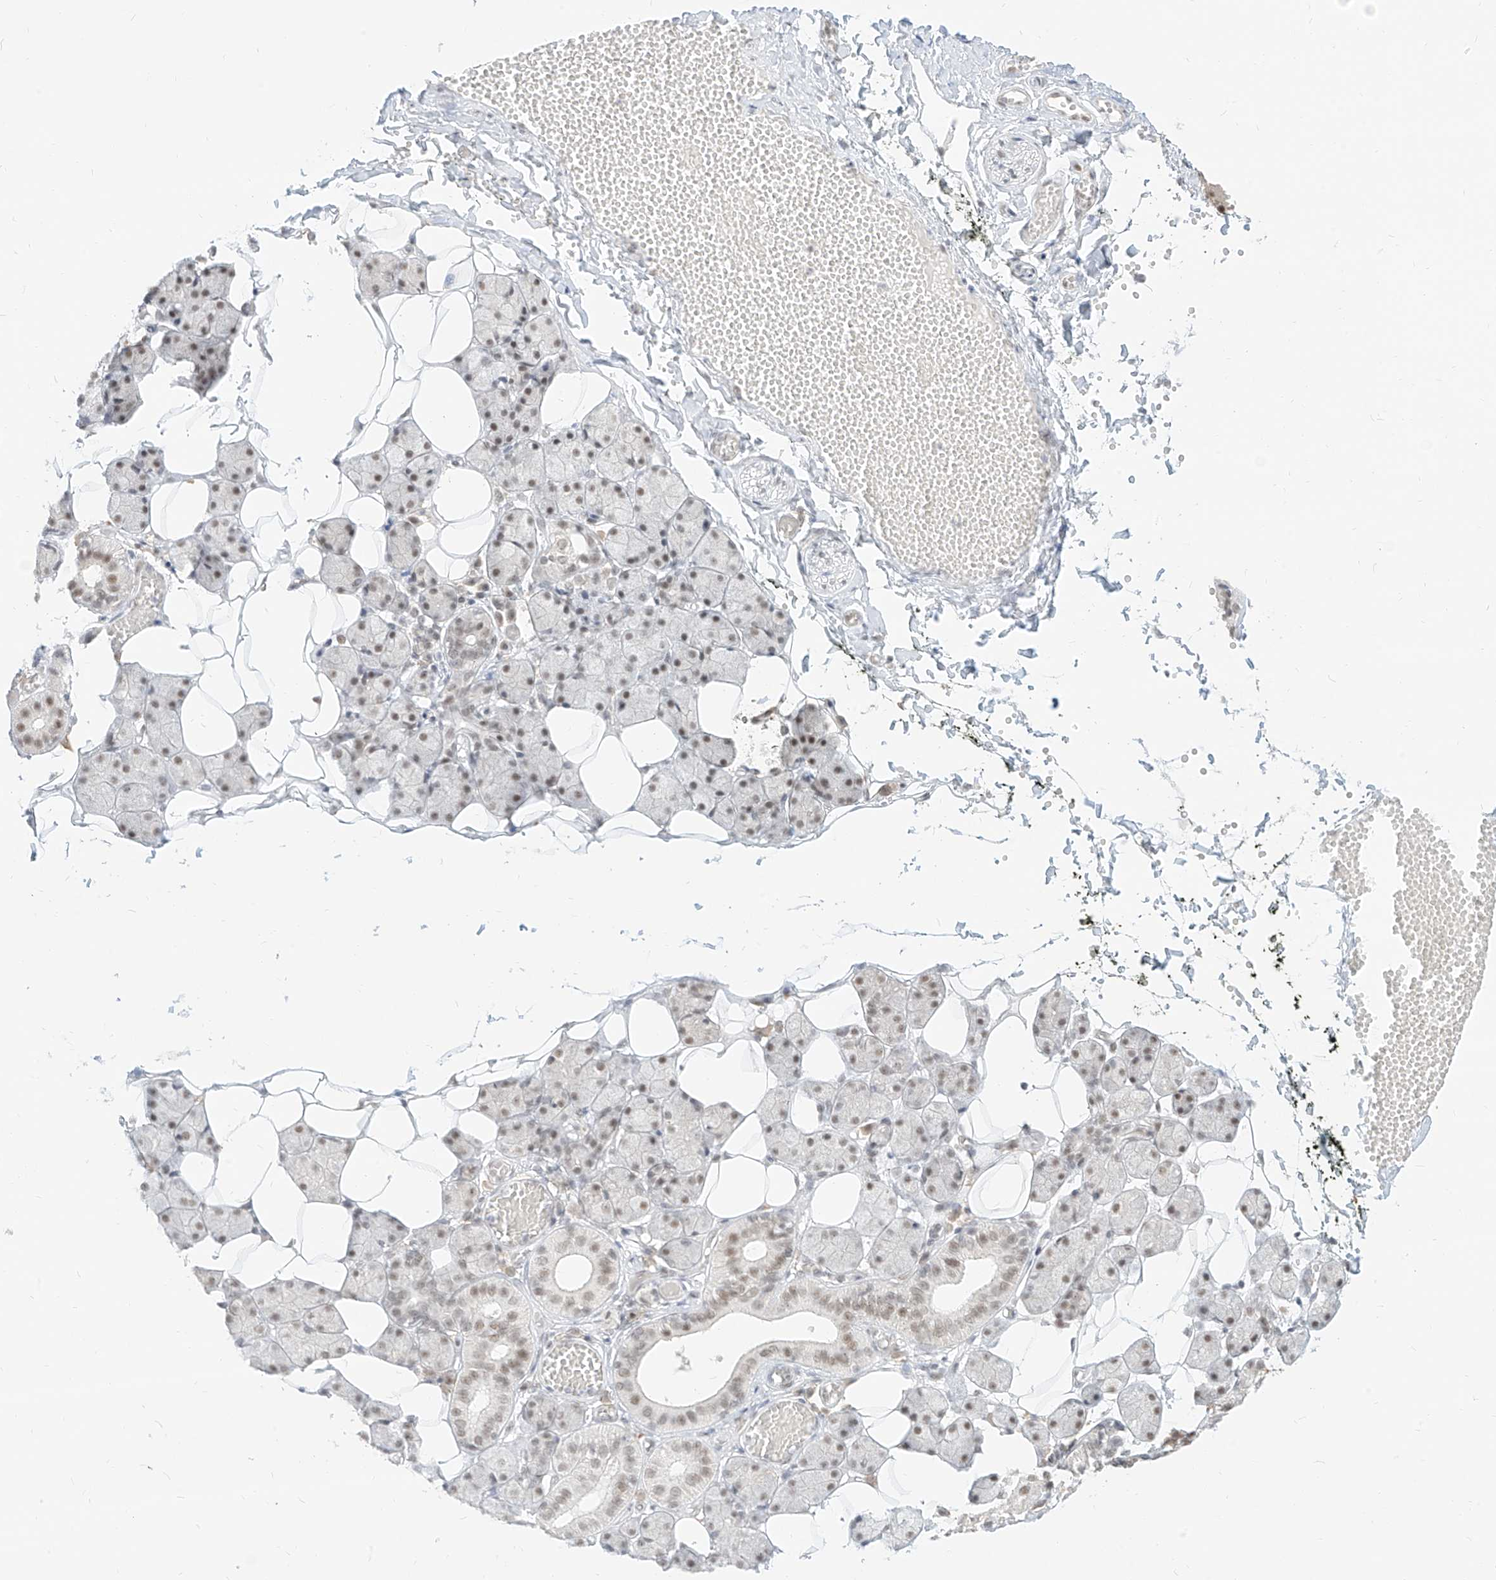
{"staining": {"intensity": "weak", "quantity": ">75%", "location": "nuclear"}, "tissue": "salivary gland", "cell_type": "Glandular cells", "image_type": "normal", "snomed": [{"axis": "morphology", "description": "Normal tissue, NOS"}, {"axis": "topography", "description": "Salivary gland"}], "caption": "Weak nuclear protein staining is appreciated in approximately >75% of glandular cells in salivary gland. The staining was performed using DAB to visualize the protein expression in brown, while the nuclei were stained in blue with hematoxylin (Magnification: 20x).", "gene": "SUPT5H", "patient": {"sex": "female", "age": 33}}